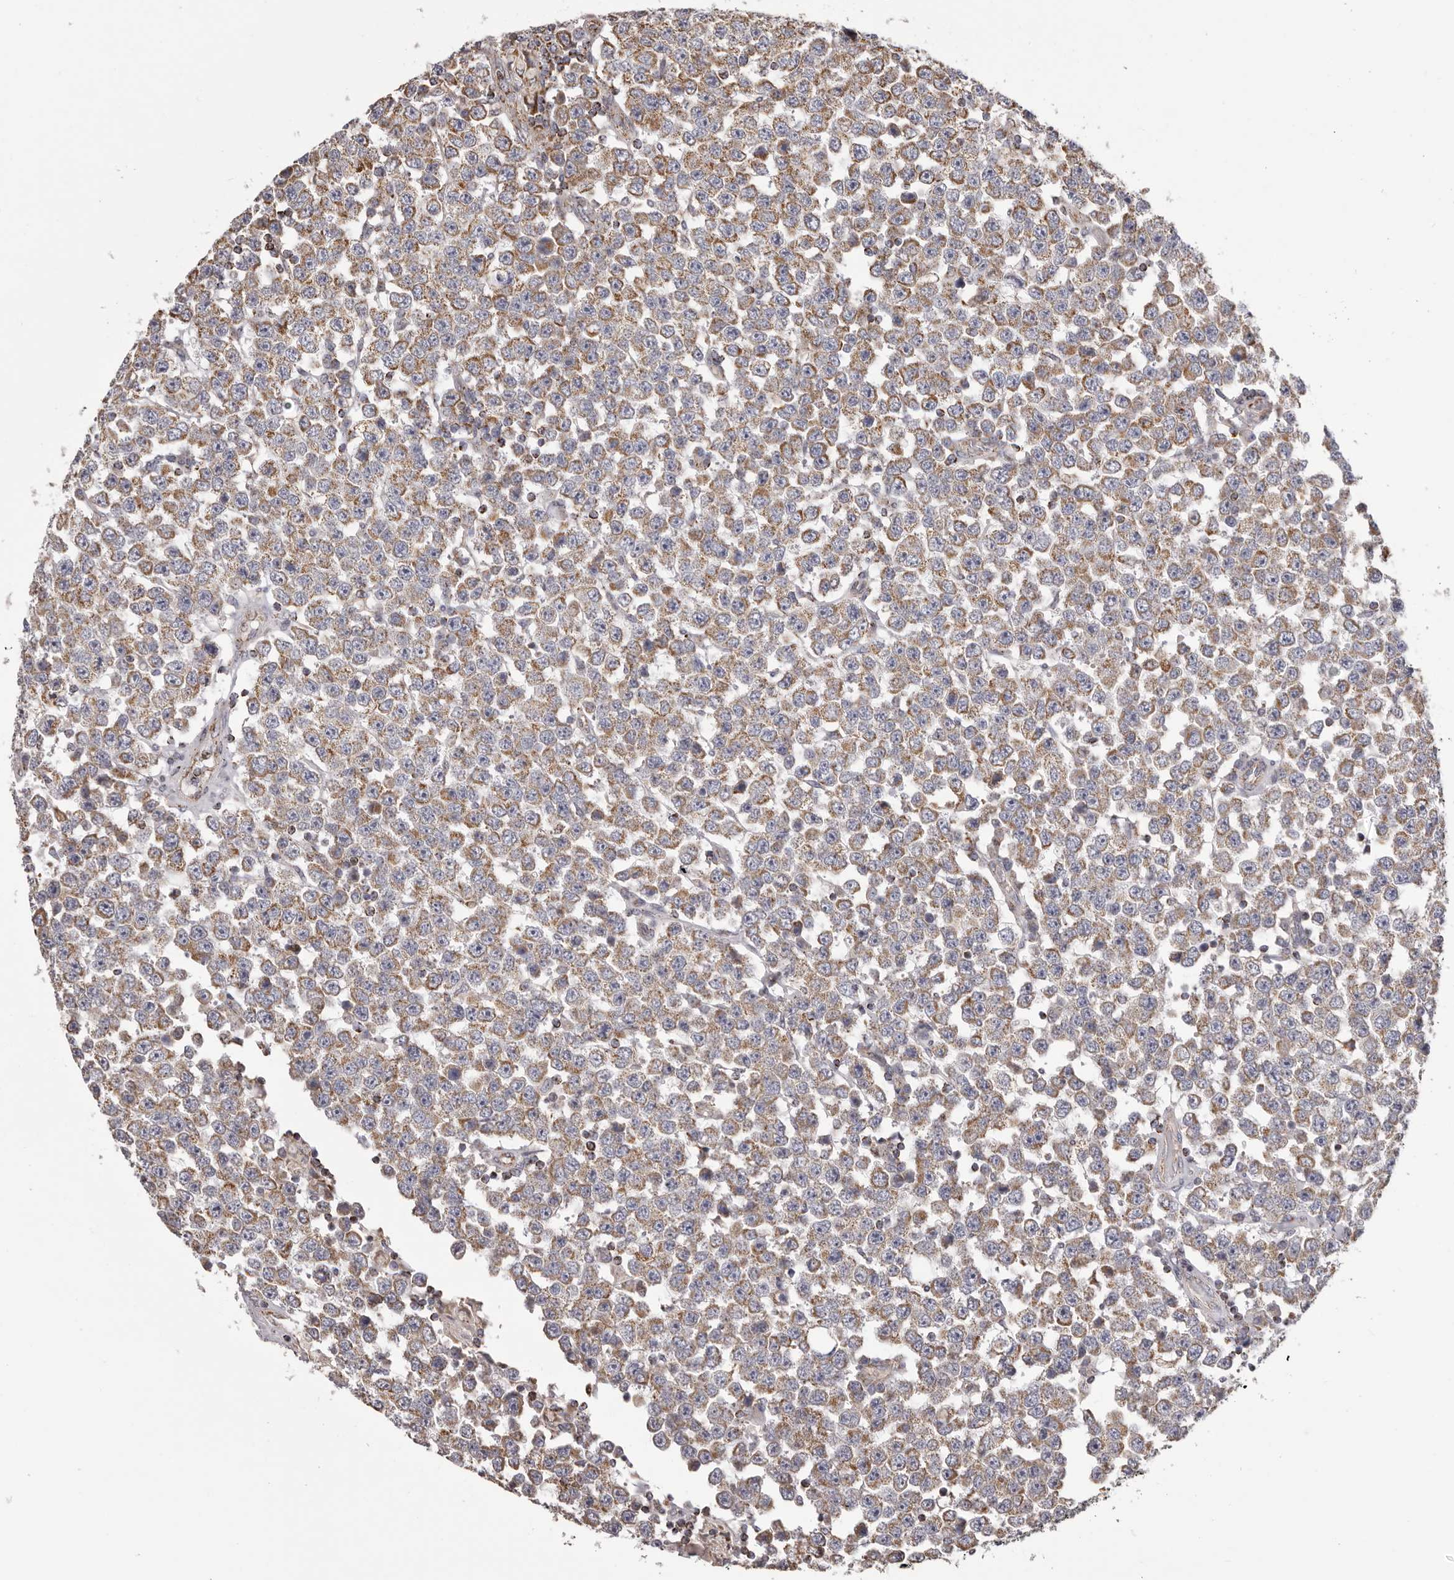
{"staining": {"intensity": "moderate", "quantity": ">75%", "location": "cytoplasmic/membranous"}, "tissue": "testis cancer", "cell_type": "Tumor cells", "image_type": "cancer", "snomed": [{"axis": "morphology", "description": "Seminoma, NOS"}, {"axis": "topography", "description": "Testis"}], "caption": "Immunohistochemistry (IHC) of testis cancer demonstrates medium levels of moderate cytoplasmic/membranous positivity in approximately >75% of tumor cells.", "gene": "CHRM2", "patient": {"sex": "male", "age": 28}}